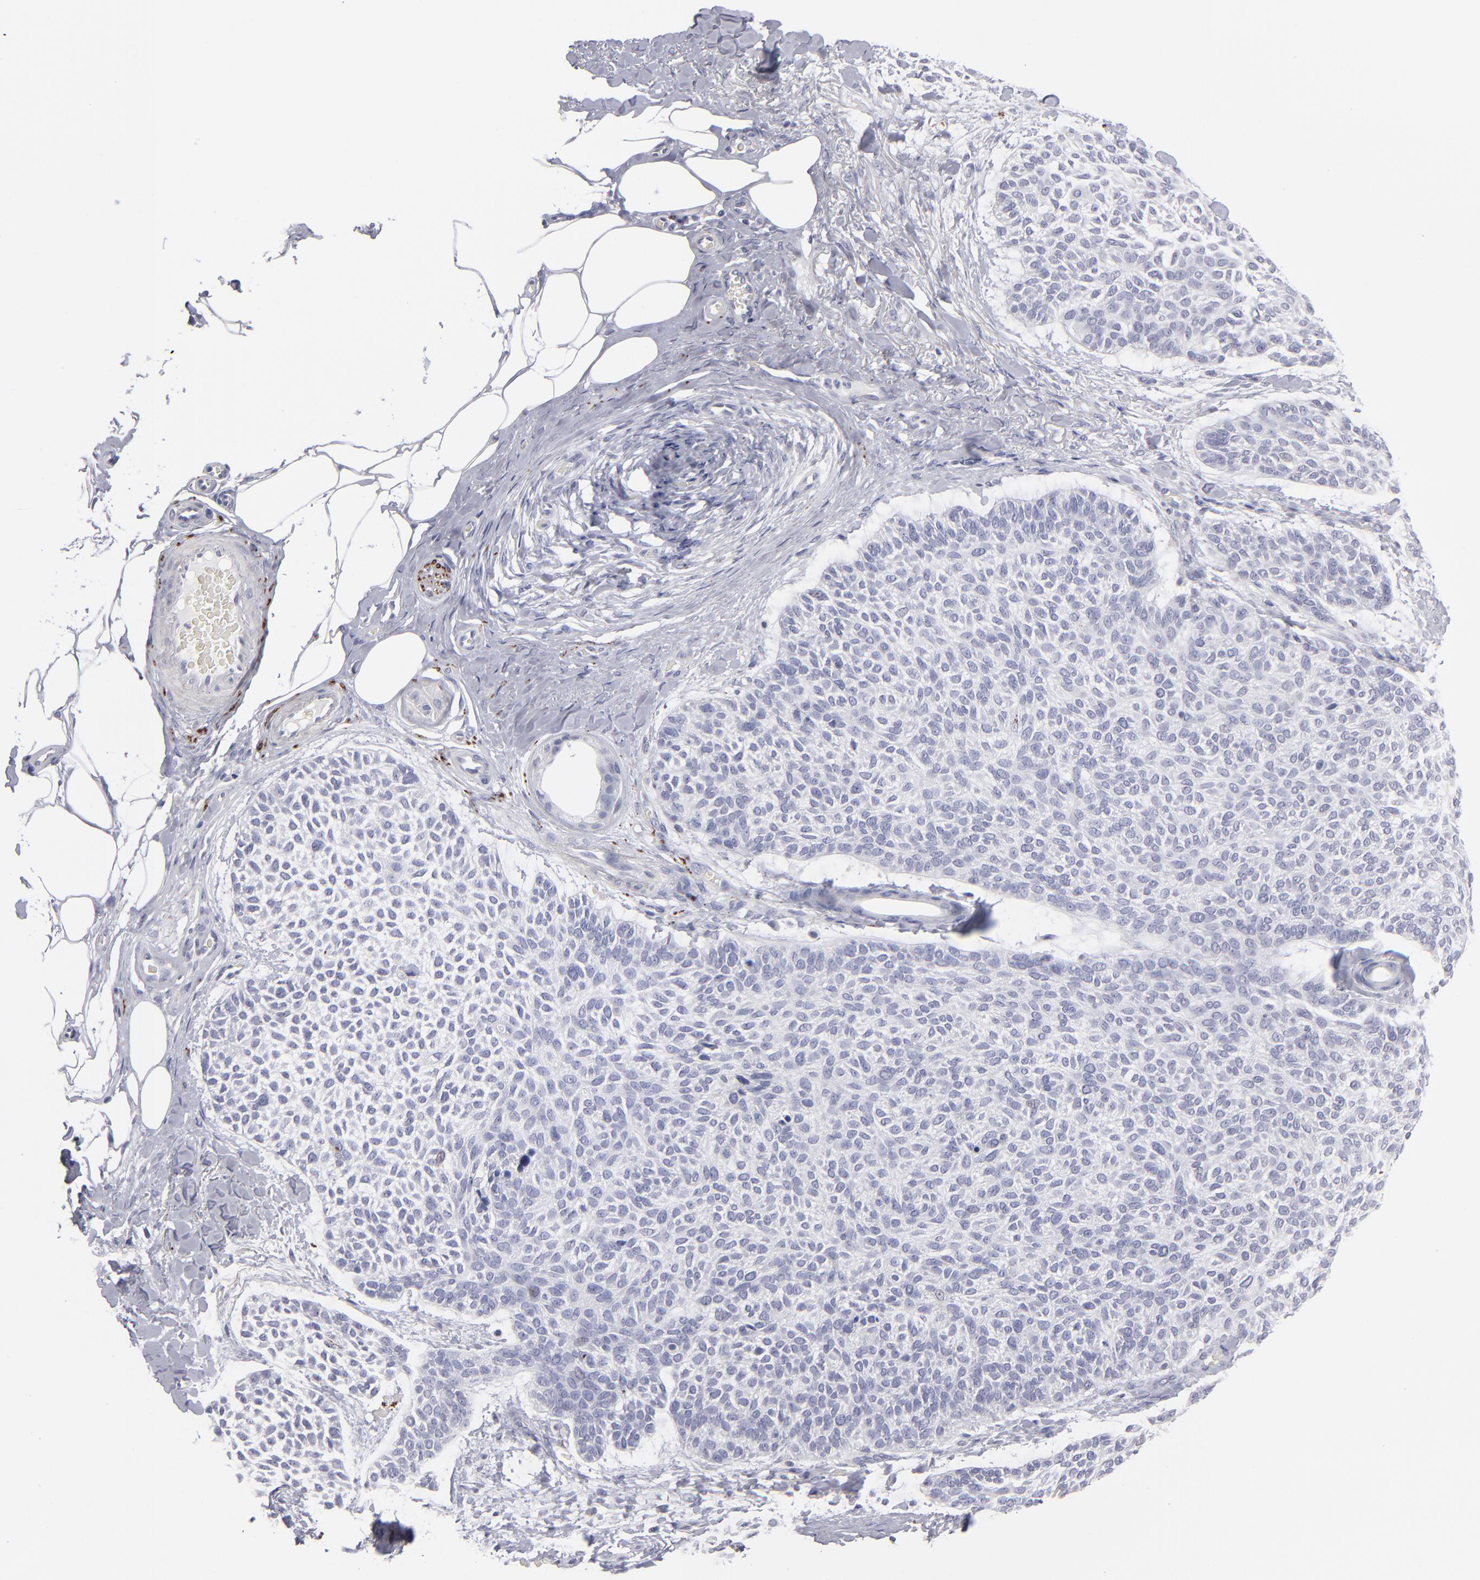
{"staining": {"intensity": "negative", "quantity": "none", "location": "none"}, "tissue": "skin cancer", "cell_type": "Tumor cells", "image_type": "cancer", "snomed": [{"axis": "morphology", "description": "Normal tissue, NOS"}, {"axis": "morphology", "description": "Basal cell carcinoma"}, {"axis": "topography", "description": "Skin"}], "caption": "Skin cancer was stained to show a protein in brown. There is no significant positivity in tumor cells.", "gene": "CADM3", "patient": {"sex": "female", "age": 70}}